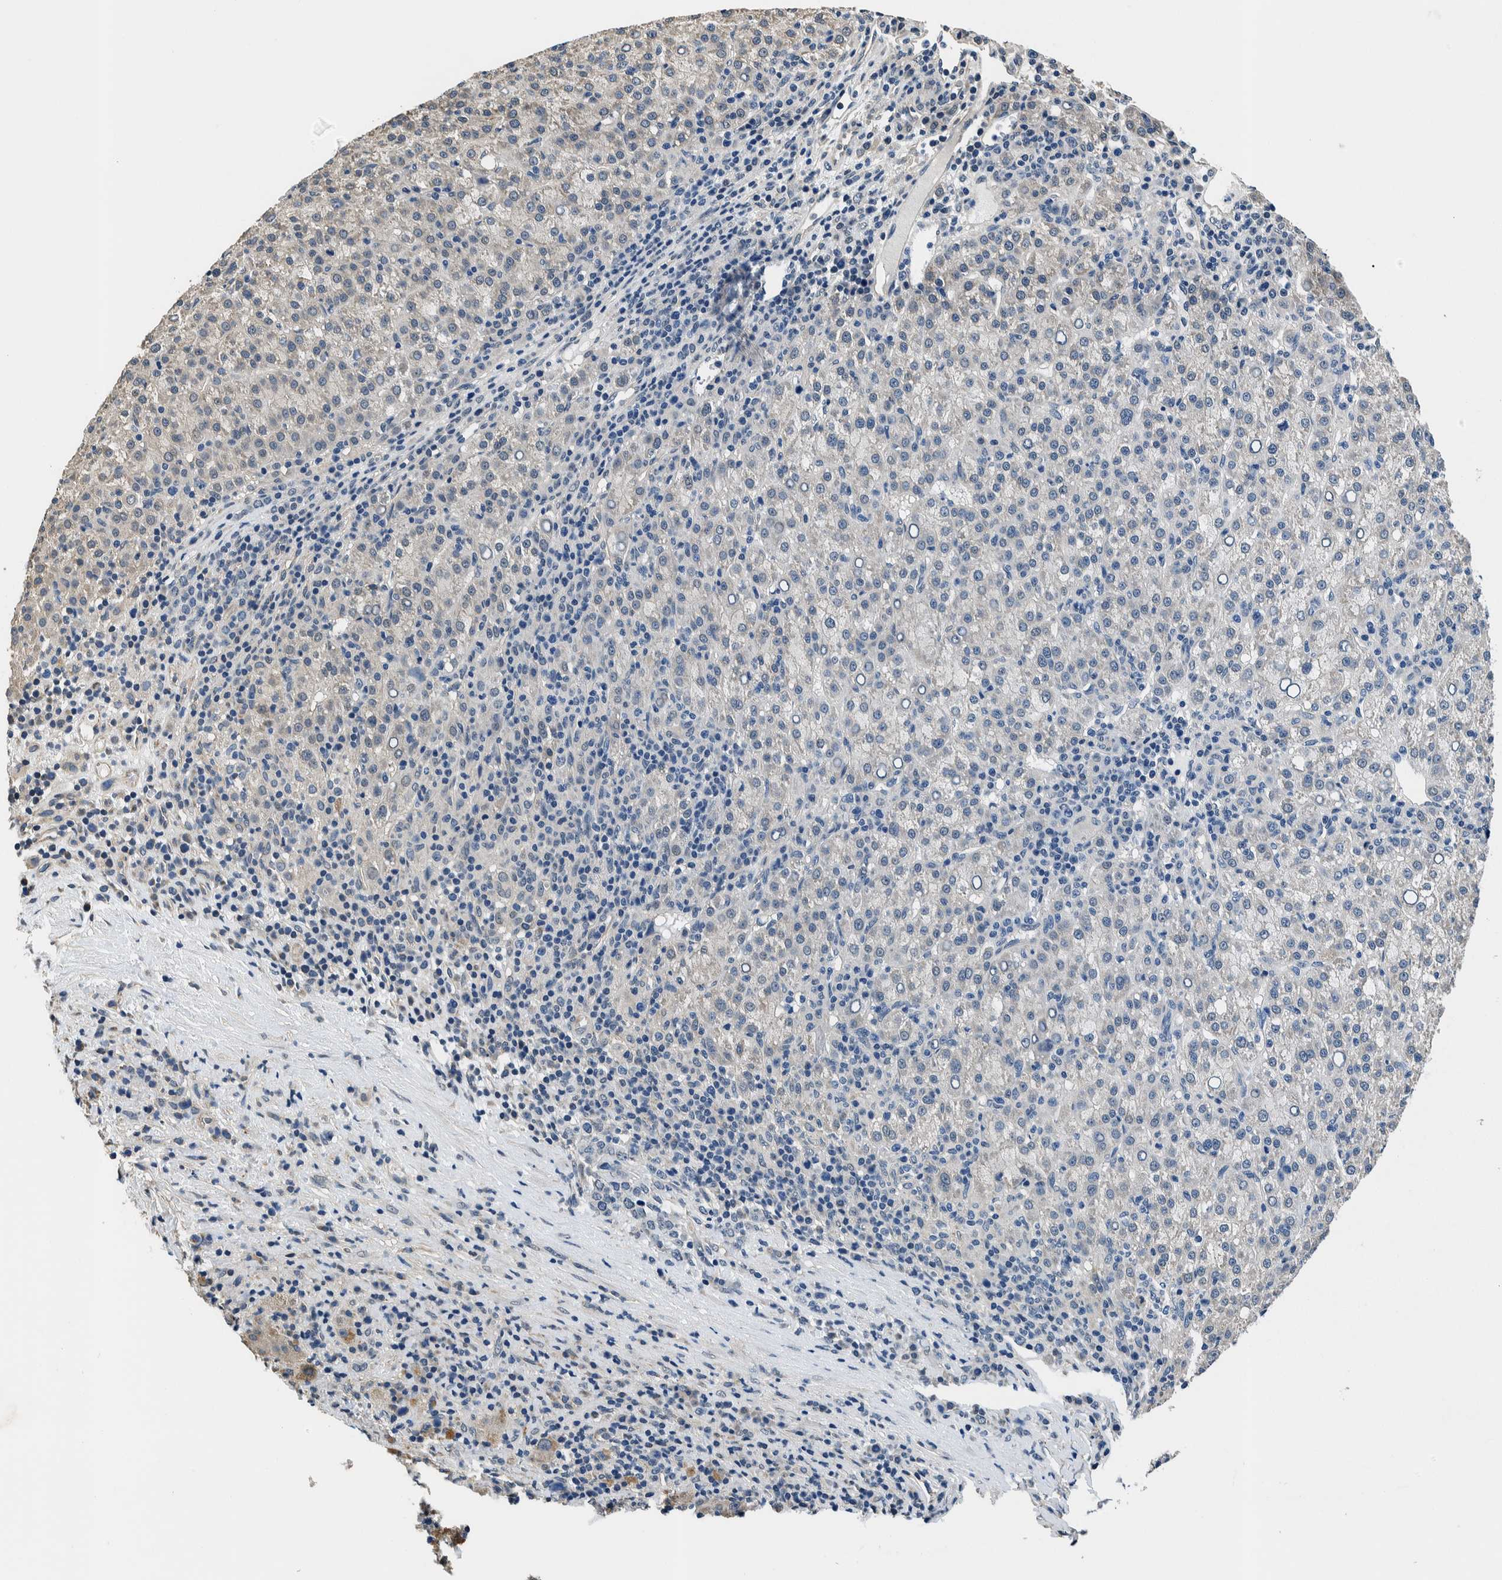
{"staining": {"intensity": "negative", "quantity": "none", "location": "none"}, "tissue": "liver cancer", "cell_type": "Tumor cells", "image_type": "cancer", "snomed": [{"axis": "morphology", "description": "Carcinoma, Hepatocellular, NOS"}, {"axis": "topography", "description": "Liver"}], "caption": "This is an IHC histopathology image of human liver hepatocellular carcinoma. There is no expression in tumor cells.", "gene": "NIBAN2", "patient": {"sex": "female", "age": 58}}